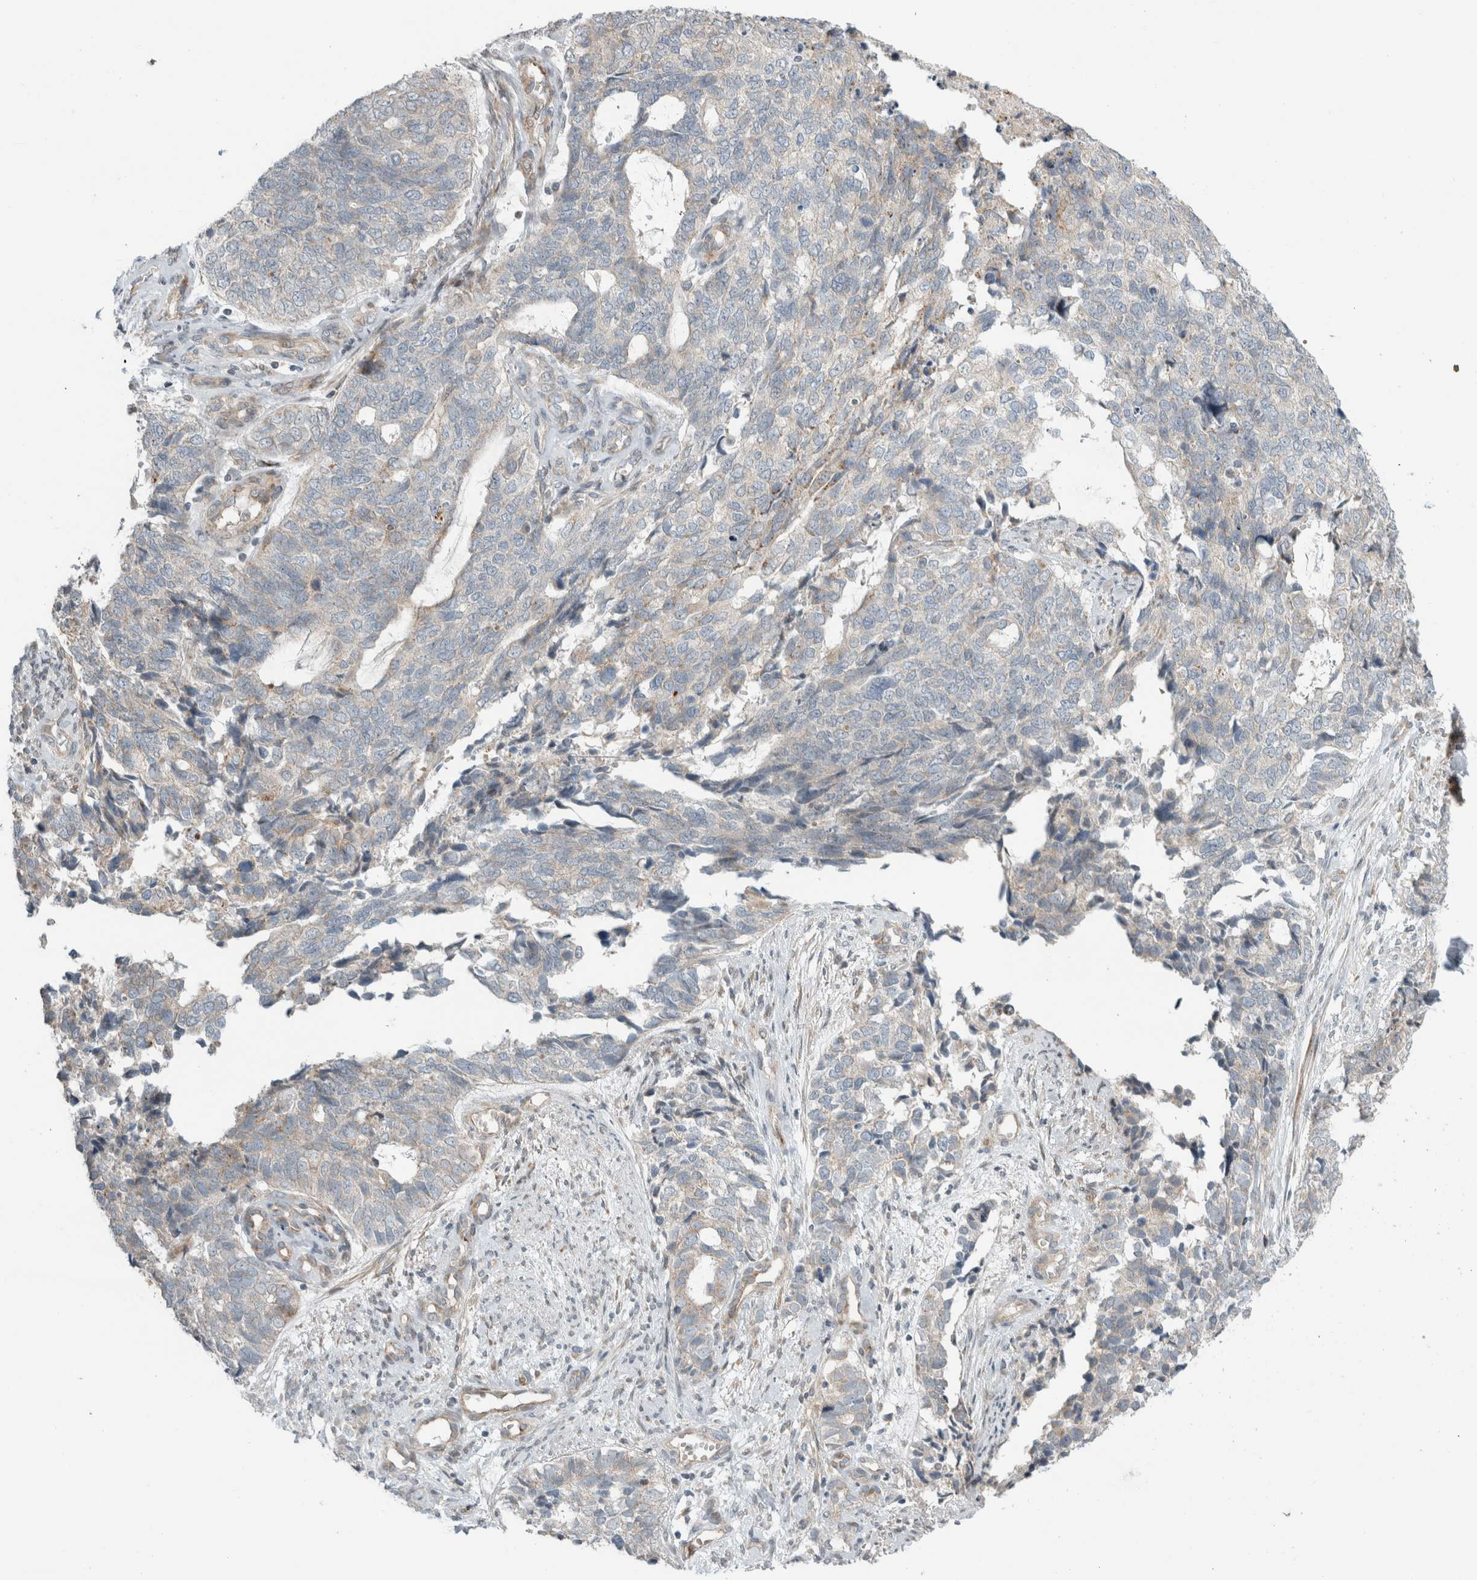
{"staining": {"intensity": "negative", "quantity": "none", "location": "none"}, "tissue": "cervical cancer", "cell_type": "Tumor cells", "image_type": "cancer", "snomed": [{"axis": "morphology", "description": "Squamous cell carcinoma, NOS"}, {"axis": "topography", "description": "Cervix"}], "caption": "IHC image of human cervical squamous cell carcinoma stained for a protein (brown), which displays no staining in tumor cells. (IHC, brightfield microscopy, high magnification).", "gene": "KPNA5", "patient": {"sex": "female", "age": 63}}